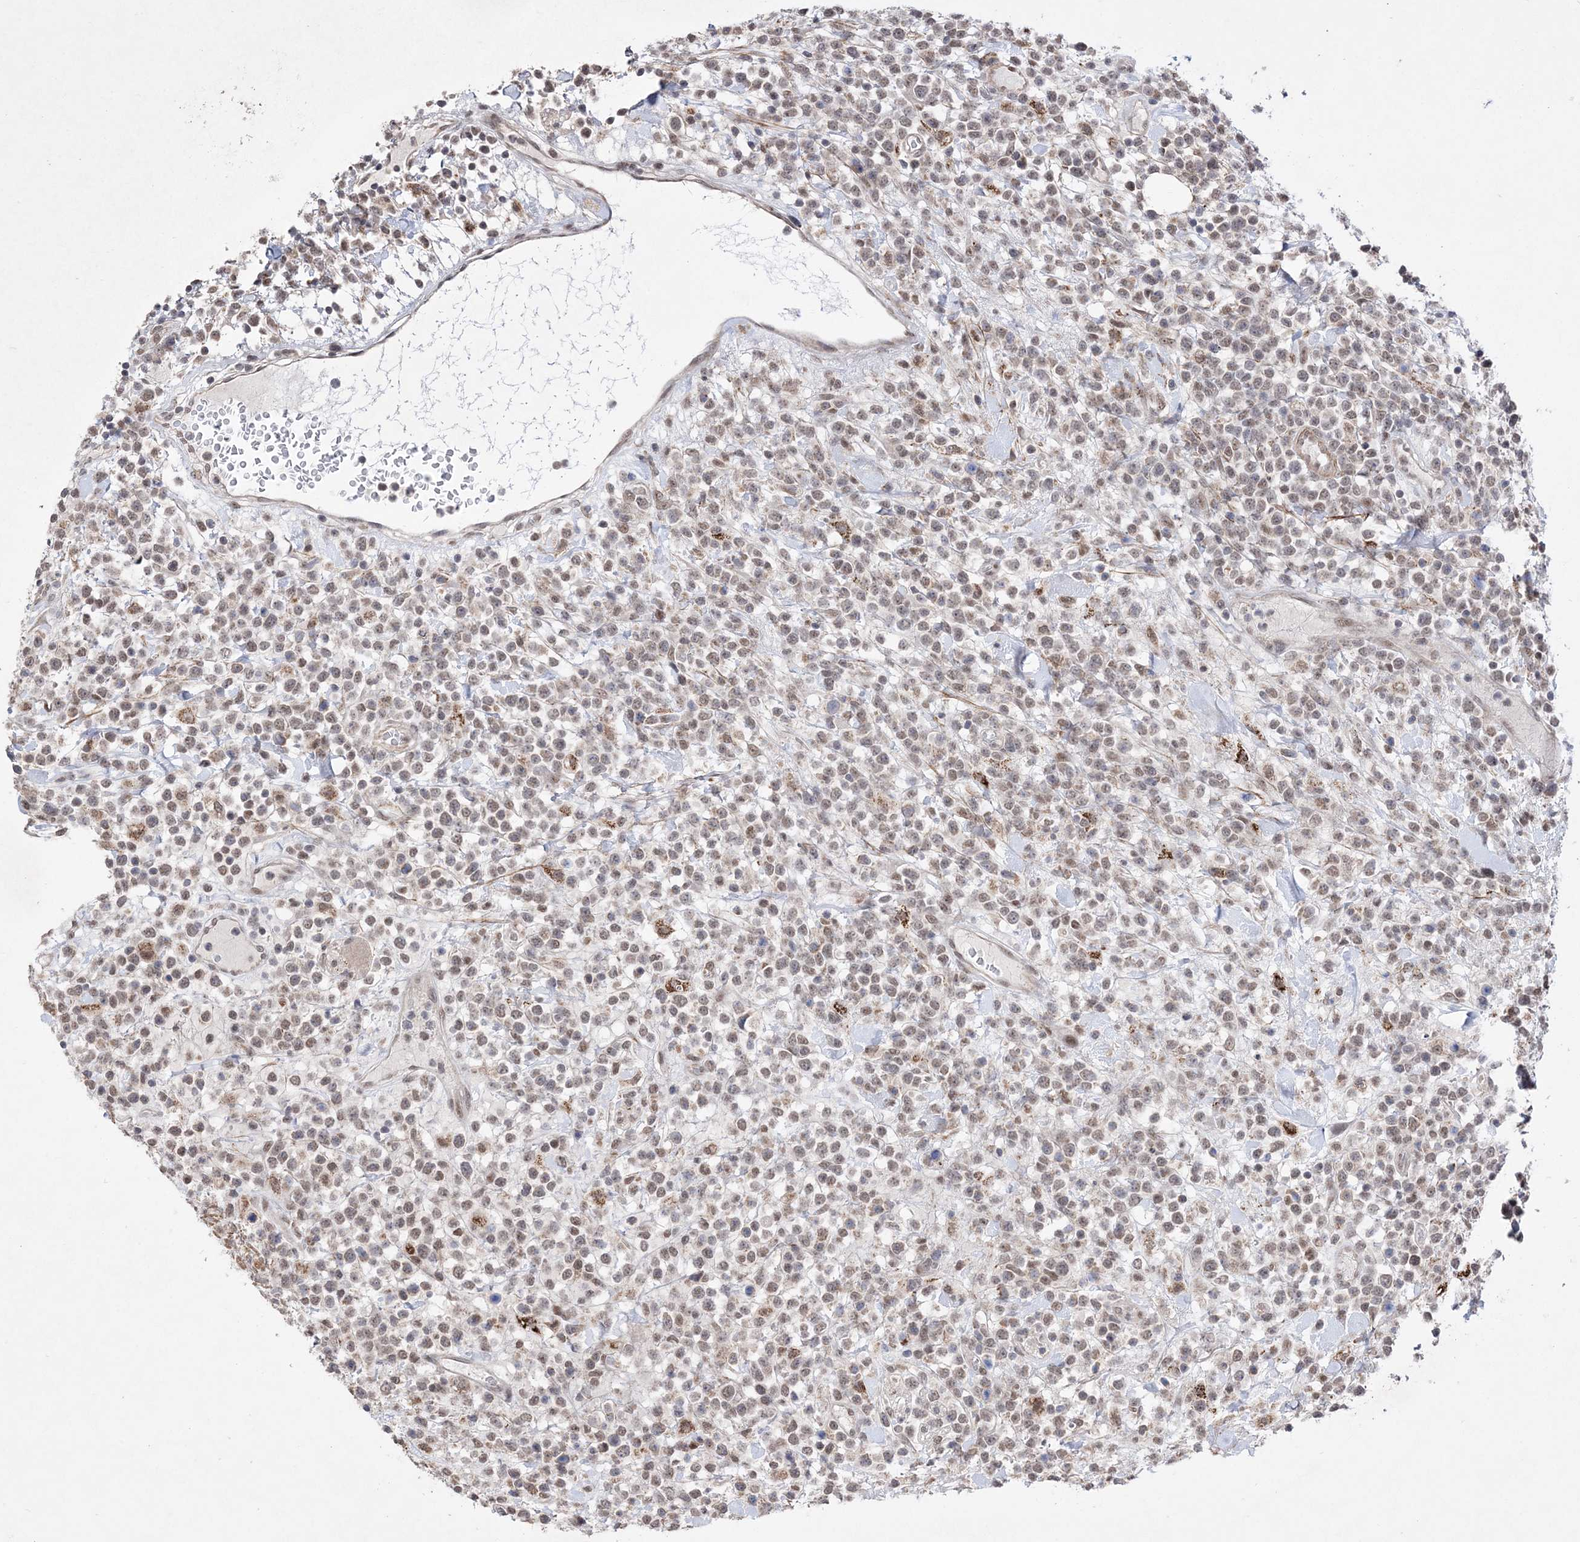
{"staining": {"intensity": "weak", "quantity": ">75%", "location": "nuclear"}, "tissue": "lymphoma", "cell_type": "Tumor cells", "image_type": "cancer", "snomed": [{"axis": "morphology", "description": "Malignant lymphoma, non-Hodgkin's type, High grade"}, {"axis": "topography", "description": "Colon"}], "caption": "Lymphoma tissue reveals weak nuclear expression in approximately >75% of tumor cells, visualized by immunohistochemistry. The staining was performed using DAB to visualize the protein expression in brown, while the nuclei were stained in blue with hematoxylin (Magnification: 20x).", "gene": "BOD1L1", "patient": {"sex": "female", "age": 53}}